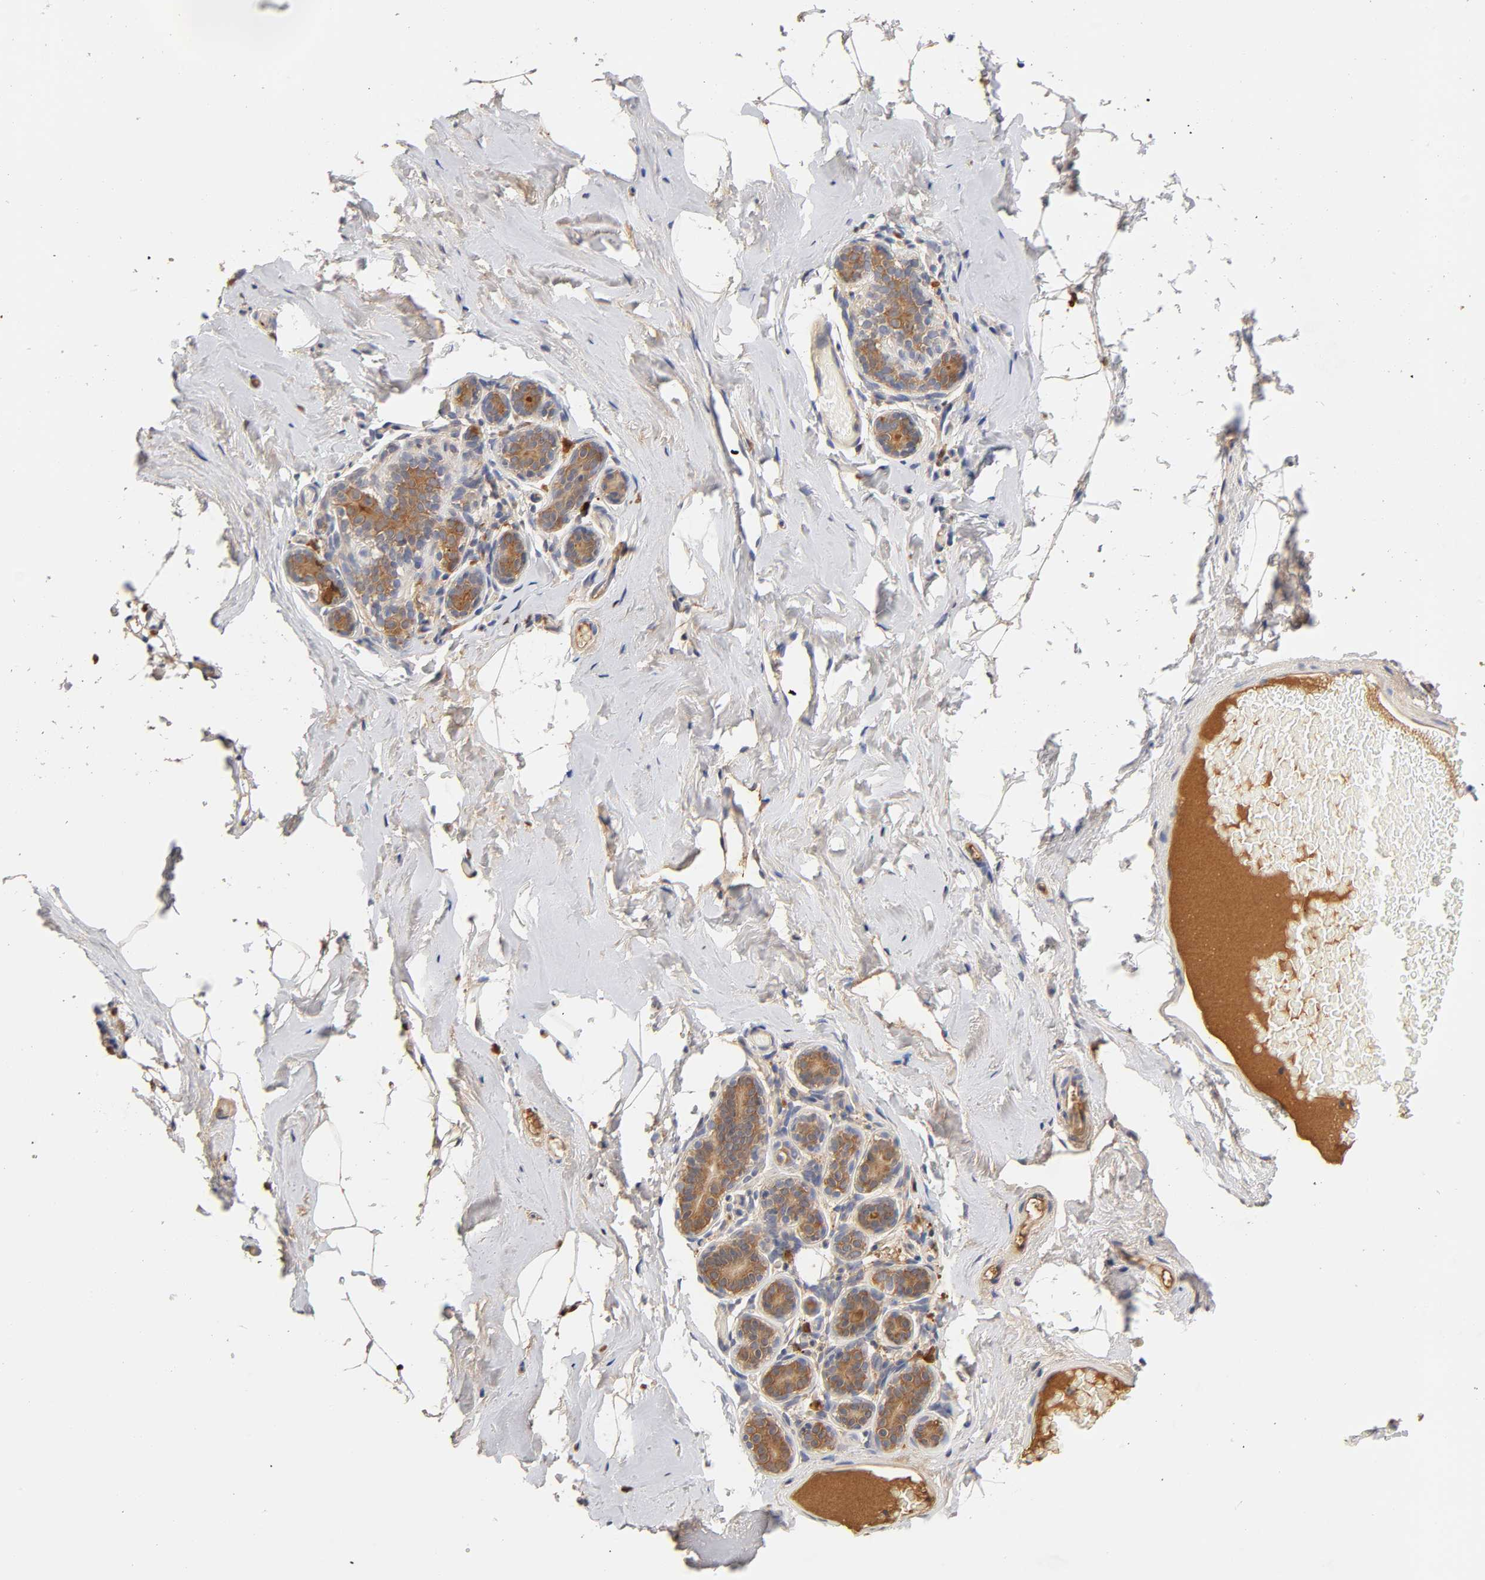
{"staining": {"intensity": "weak", "quantity": "25%-75%", "location": "cytoplasmic/membranous"}, "tissue": "breast", "cell_type": "Adipocytes", "image_type": "normal", "snomed": [{"axis": "morphology", "description": "Normal tissue, NOS"}, {"axis": "topography", "description": "Breast"}, {"axis": "topography", "description": "Soft tissue"}], "caption": "Immunohistochemical staining of unremarkable breast demonstrates 25%-75% levels of weak cytoplasmic/membranous protein expression in approximately 25%-75% of adipocytes.", "gene": "RPS29", "patient": {"sex": "female", "age": 75}}